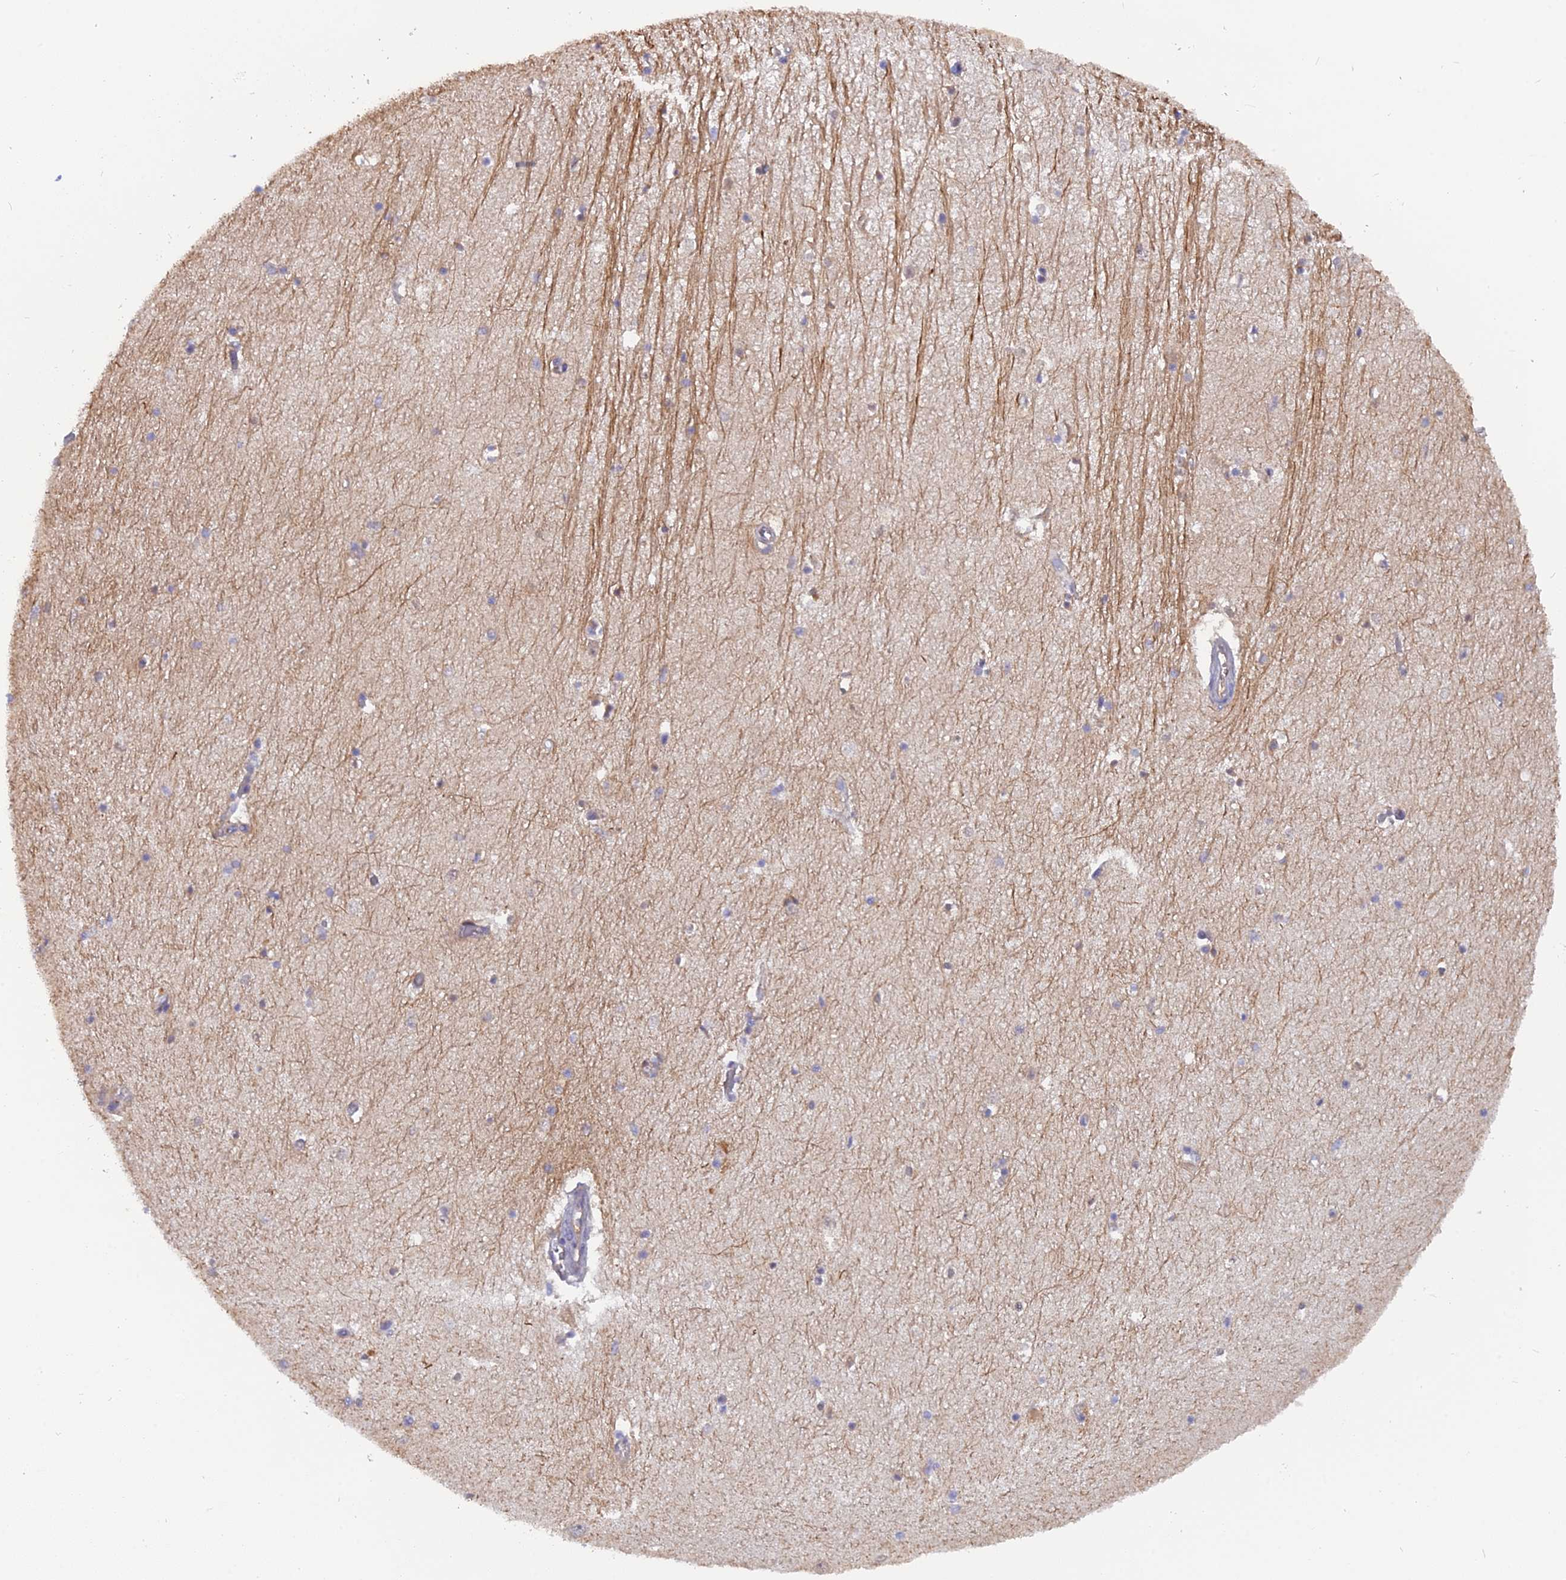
{"staining": {"intensity": "weak", "quantity": "<25%", "location": "cytoplasmic/membranous"}, "tissue": "hippocampus", "cell_type": "Glial cells", "image_type": "normal", "snomed": [{"axis": "morphology", "description": "Normal tissue, NOS"}, {"axis": "topography", "description": "Hippocampus"}], "caption": "Glial cells are negative for protein expression in normal human hippocampus. (DAB immunohistochemistry, high magnification).", "gene": "ARL2BP", "patient": {"sex": "female", "age": 64}}